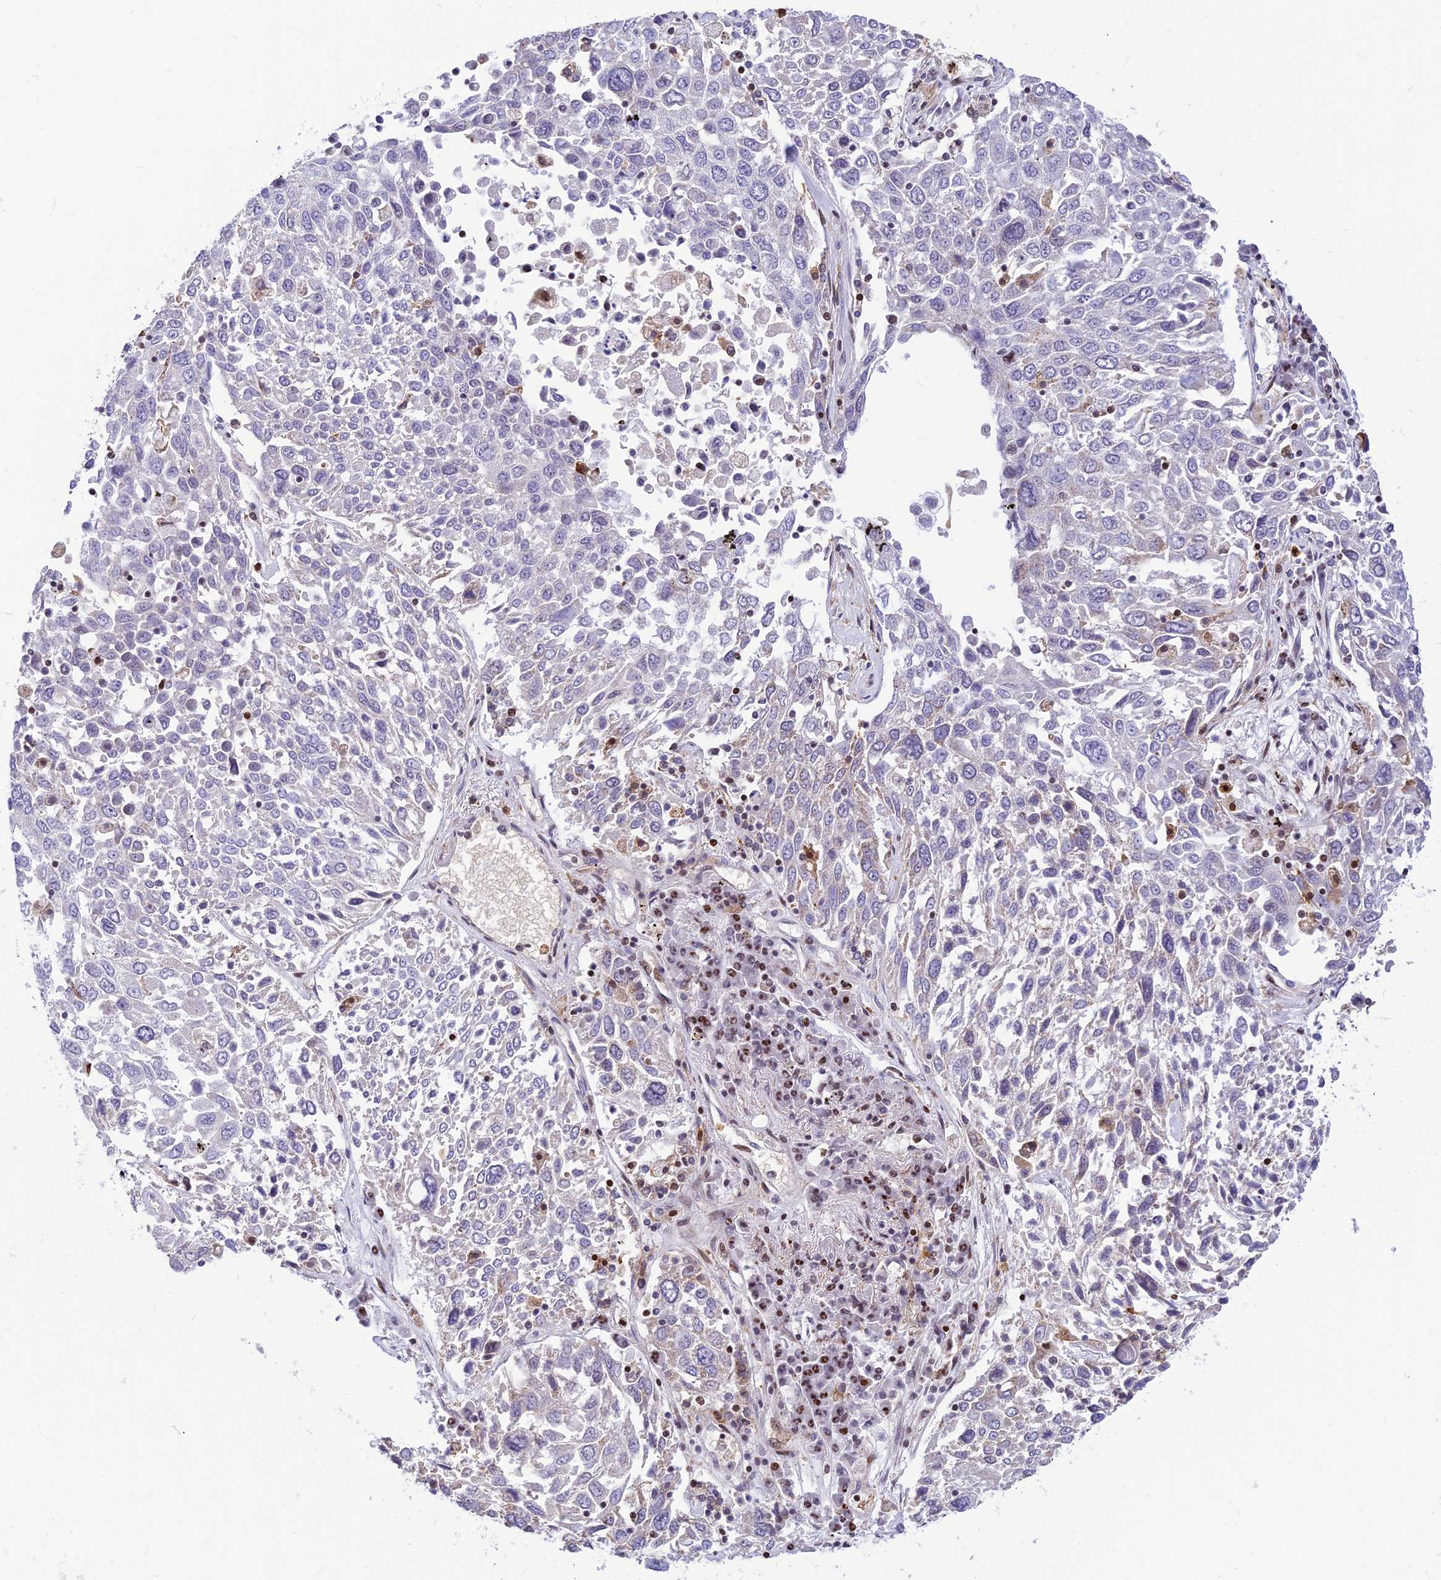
{"staining": {"intensity": "negative", "quantity": "none", "location": "none"}, "tissue": "lung cancer", "cell_type": "Tumor cells", "image_type": "cancer", "snomed": [{"axis": "morphology", "description": "Squamous cell carcinoma, NOS"}, {"axis": "topography", "description": "Lung"}], "caption": "Lung squamous cell carcinoma stained for a protein using immunohistochemistry demonstrates no staining tumor cells.", "gene": "FAM186B", "patient": {"sex": "male", "age": 65}}